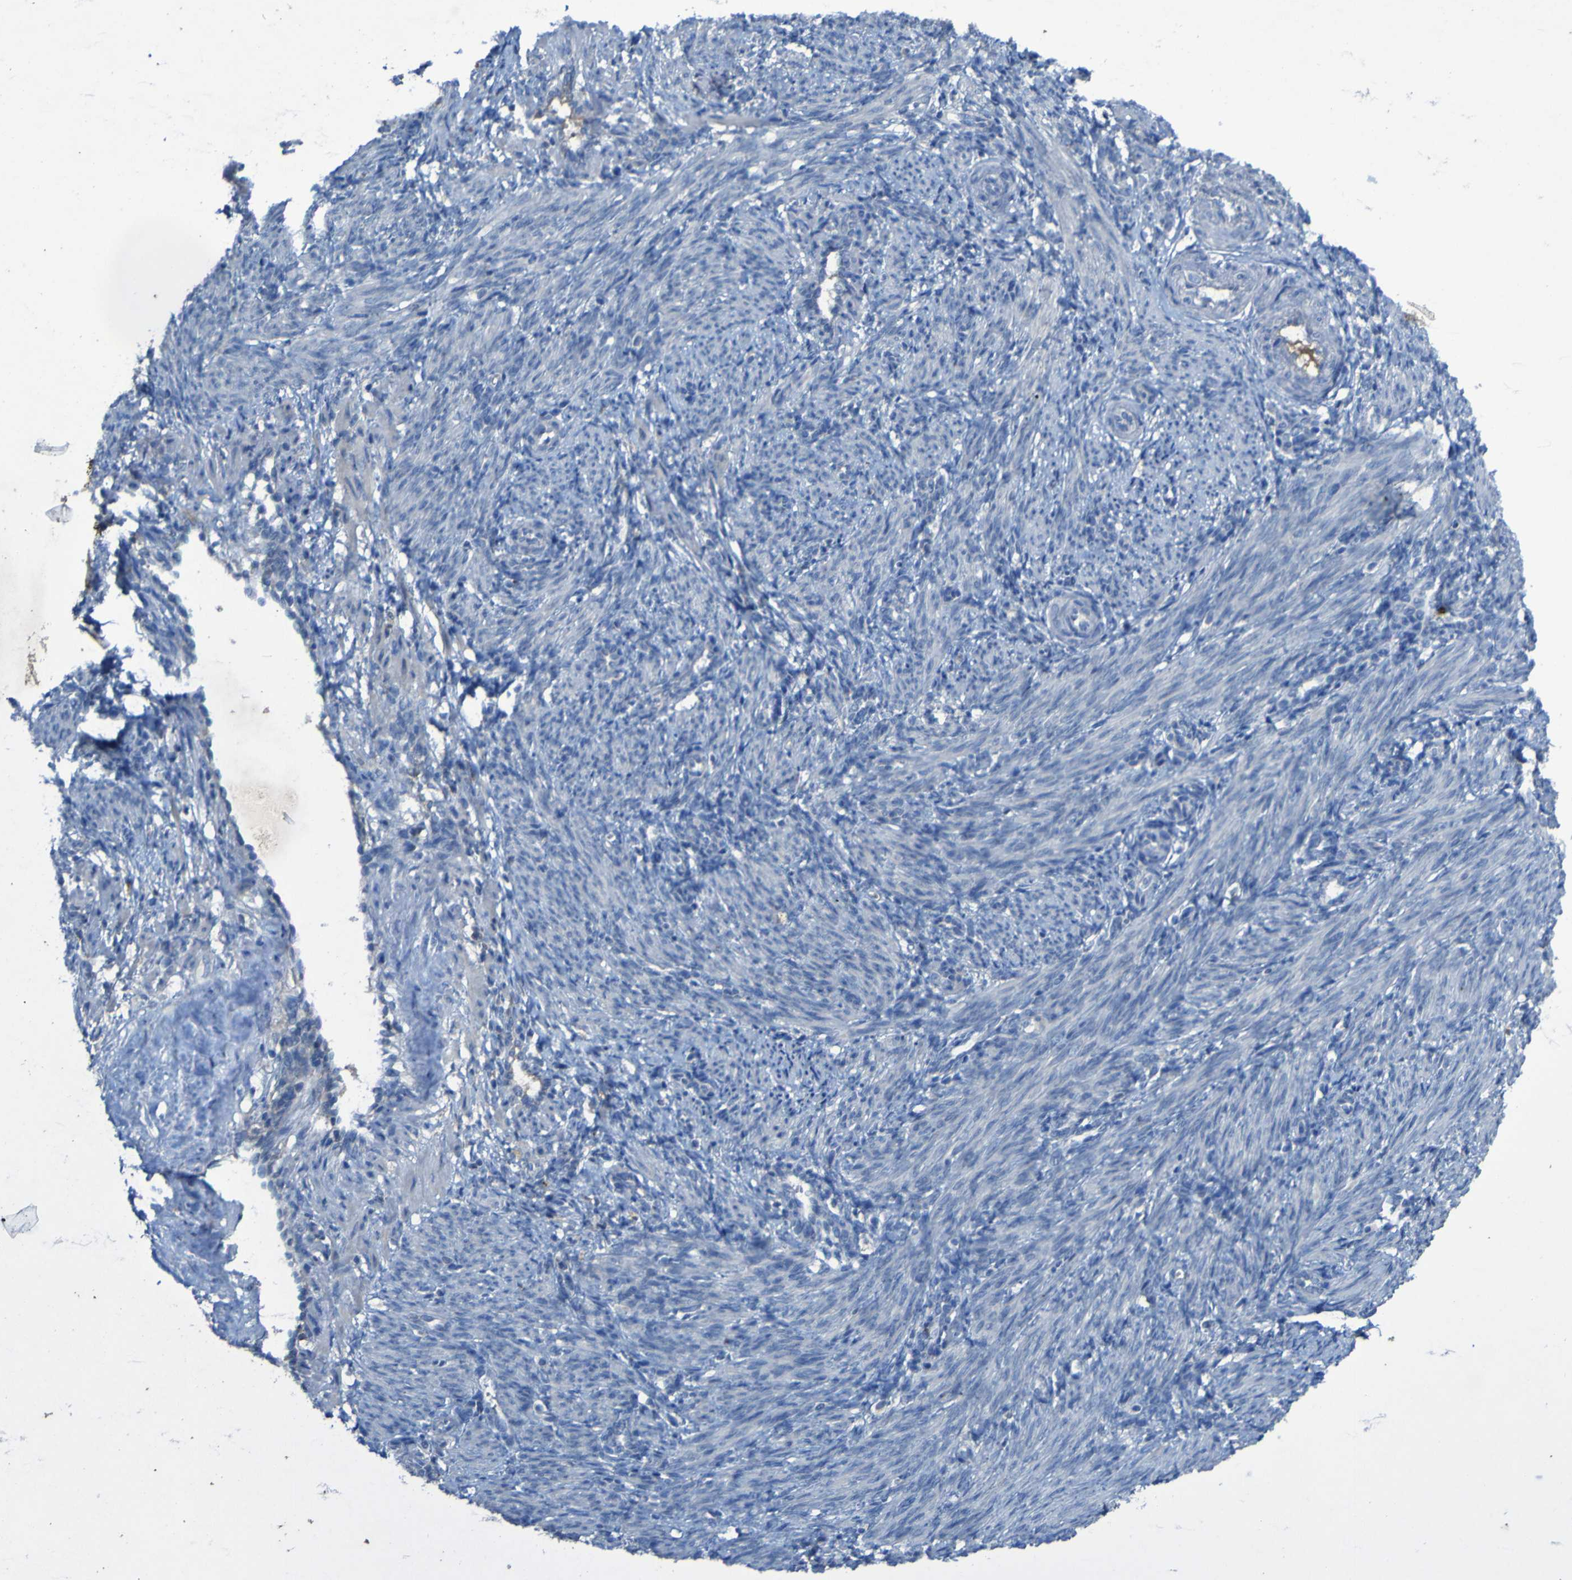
{"staining": {"intensity": "negative", "quantity": "none", "location": "none"}, "tissue": "smooth muscle", "cell_type": "Smooth muscle cells", "image_type": "normal", "snomed": [{"axis": "morphology", "description": "Normal tissue, NOS"}, {"axis": "topography", "description": "Endometrium"}], "caption": "Micrograph shows no significant protein staining in smooth muscle cells of unremarkable smooth muscle.", "gene": "SGK2", "patient": {"sex": "female", "age": 33}}